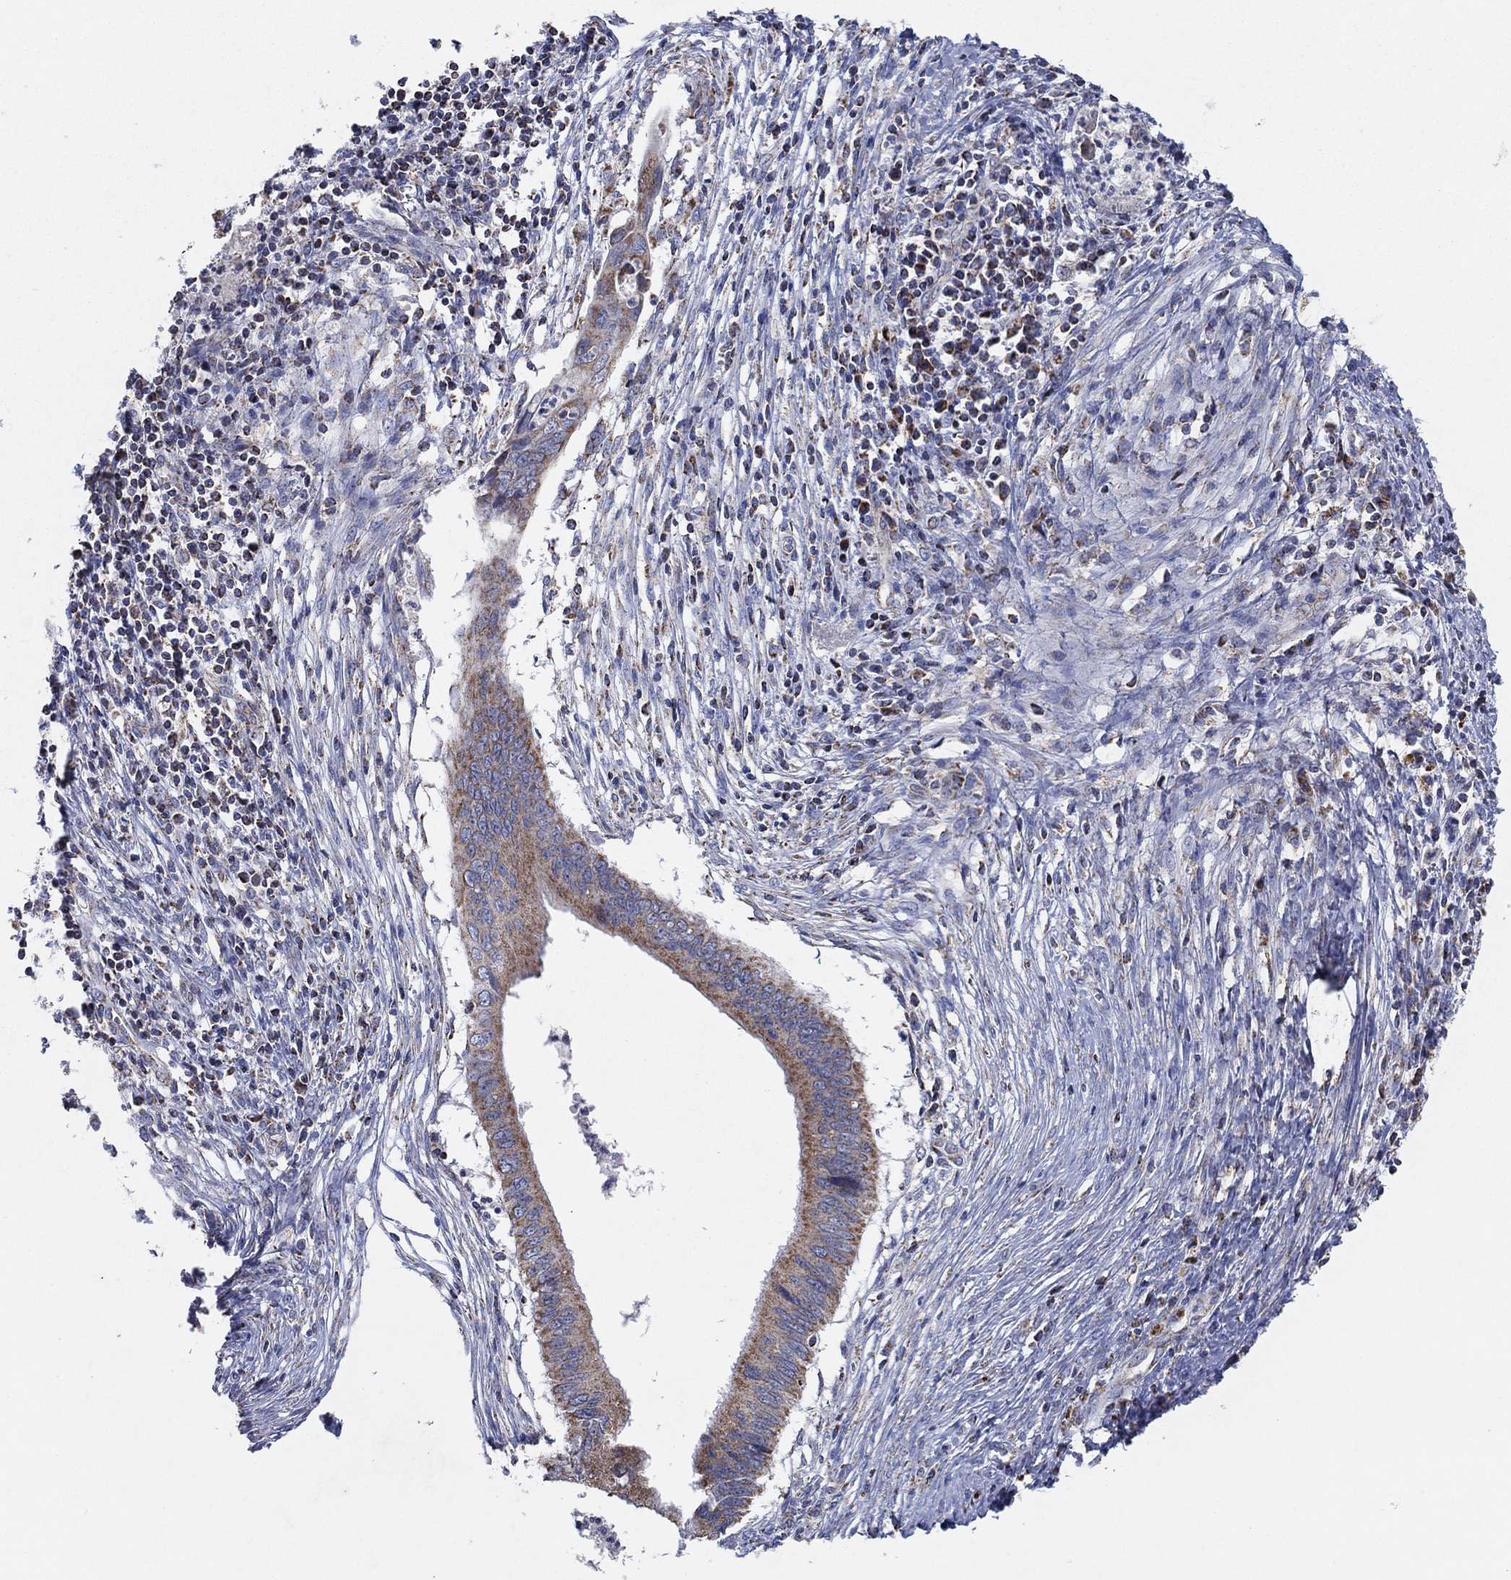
{"staining": {"intensity": "moderate", "quantity": ">75%", "location": "cytoplasmic/membranous"}, "tissue": "cervical cancer", "cell_type": "Tumor cells", "image_type": "cancer", "snomed": [{"axis": "morphology", "description": "Adenocarcinoma, NOS"}, {"axis": "topography", "description": "Cervix"}], "caption": "Immunohistochemistry (IHC) image of neoplastic tissue: cervical cancer (adenocarcinoma) stained using IHC shows medium levels of moderate protein expression localized specifically in the cytoplasmic/membranous of tumor cells, appearing as a cytoplasmic/membranous brown color.", "gene": "C9orf85", "patient": {"sex": "female", "age": 42}}